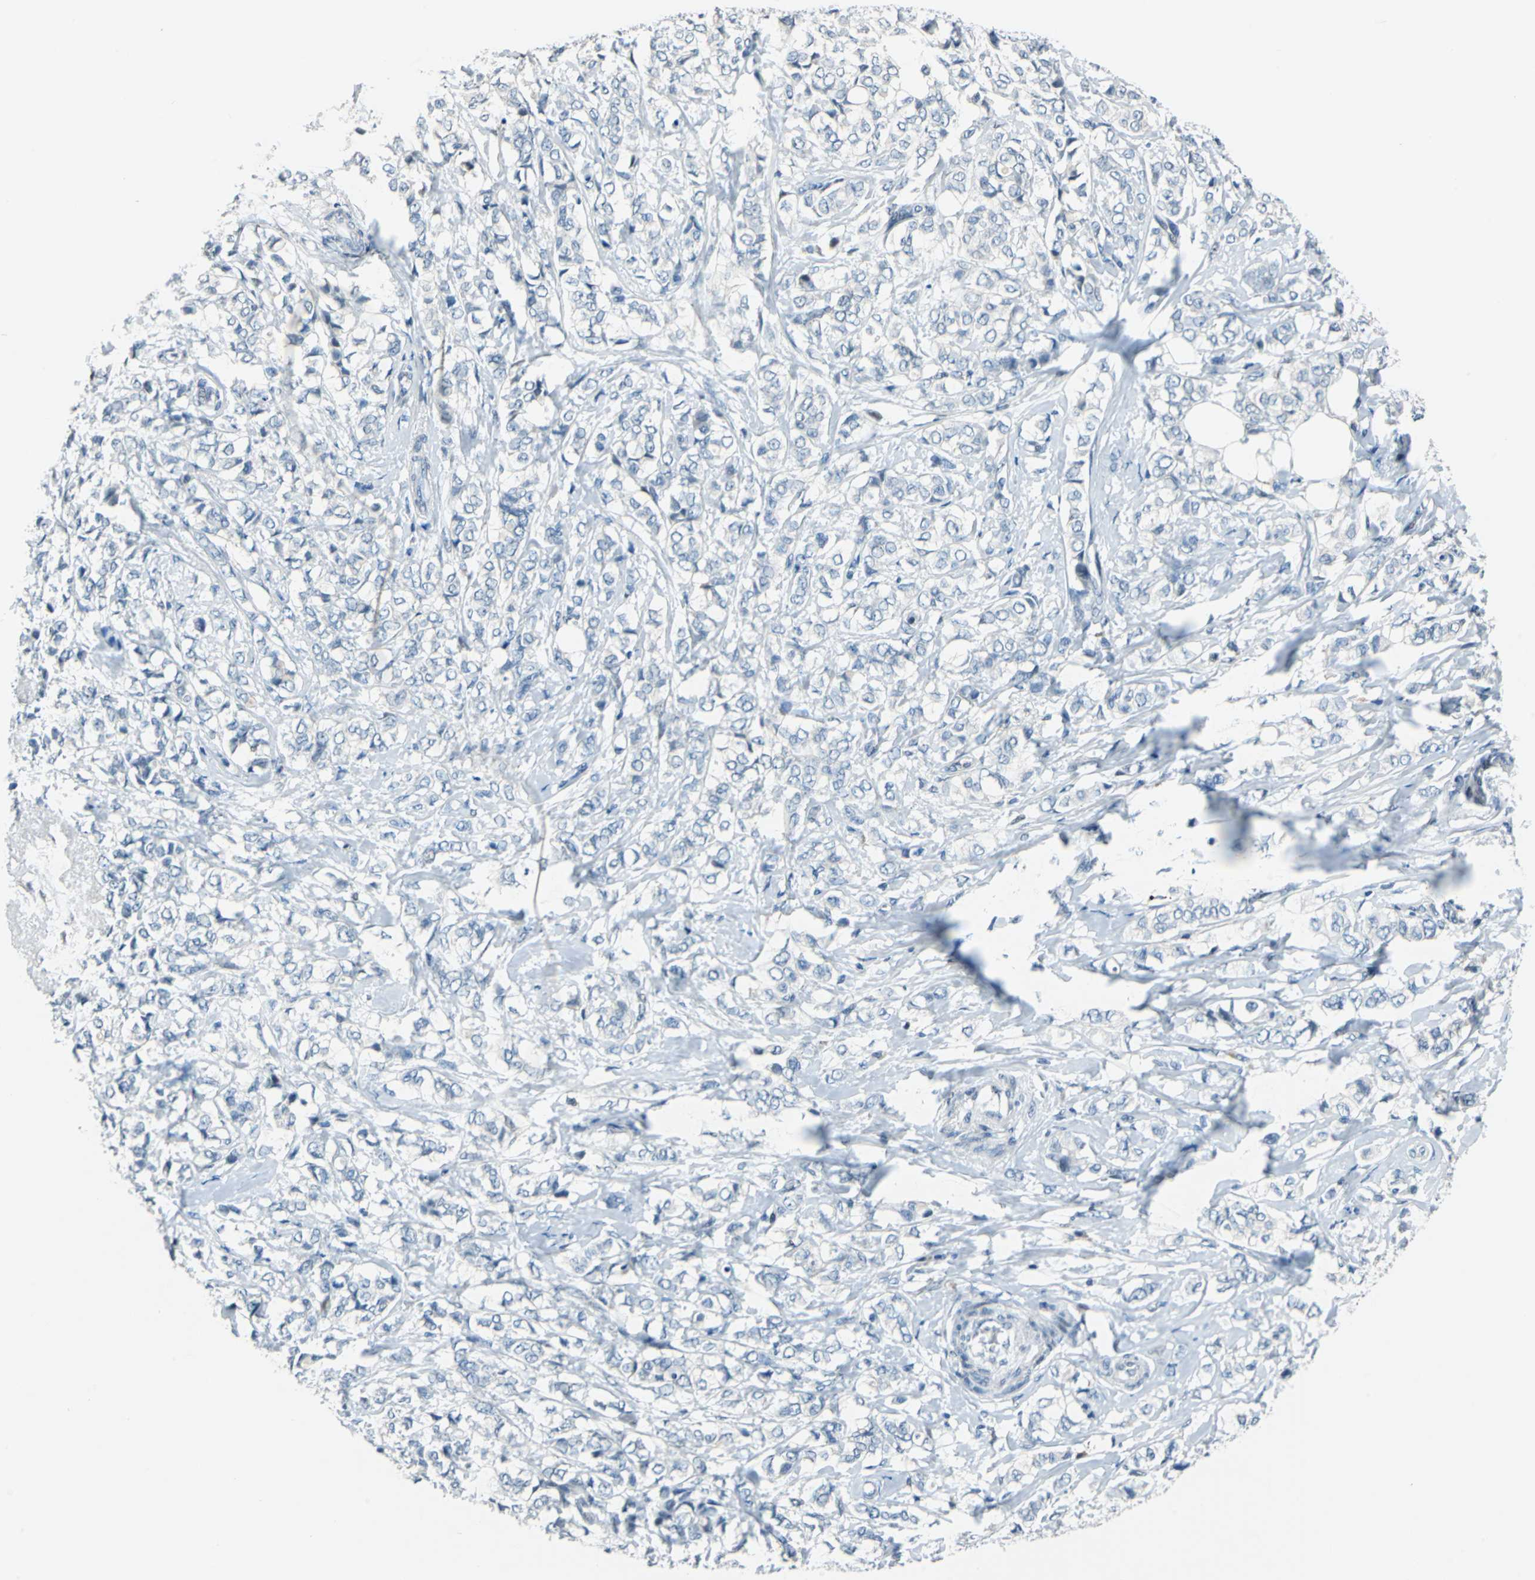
{"staining": {"intensity": "negative", "quantity": "none", "location": "none"}, "tissue": "breast cancer", "cell_type": "Tumor cells", "image_type": "cancer", "snomed": [{"axis": "morphology", "description": "Lobular carcinoma"}, {"axis": "topography", "description": "Breast"}], "caption": "High magnification brightfield microscopy of breast lobular carcinoma stained with DAB (3,3'-diaminobenzidine) (brown) and counterstained with hematoxylin (blue): tumor cells show no significant staining.", "gene": "HCFC2", "patient": {"sex": "female", "age": 60}}